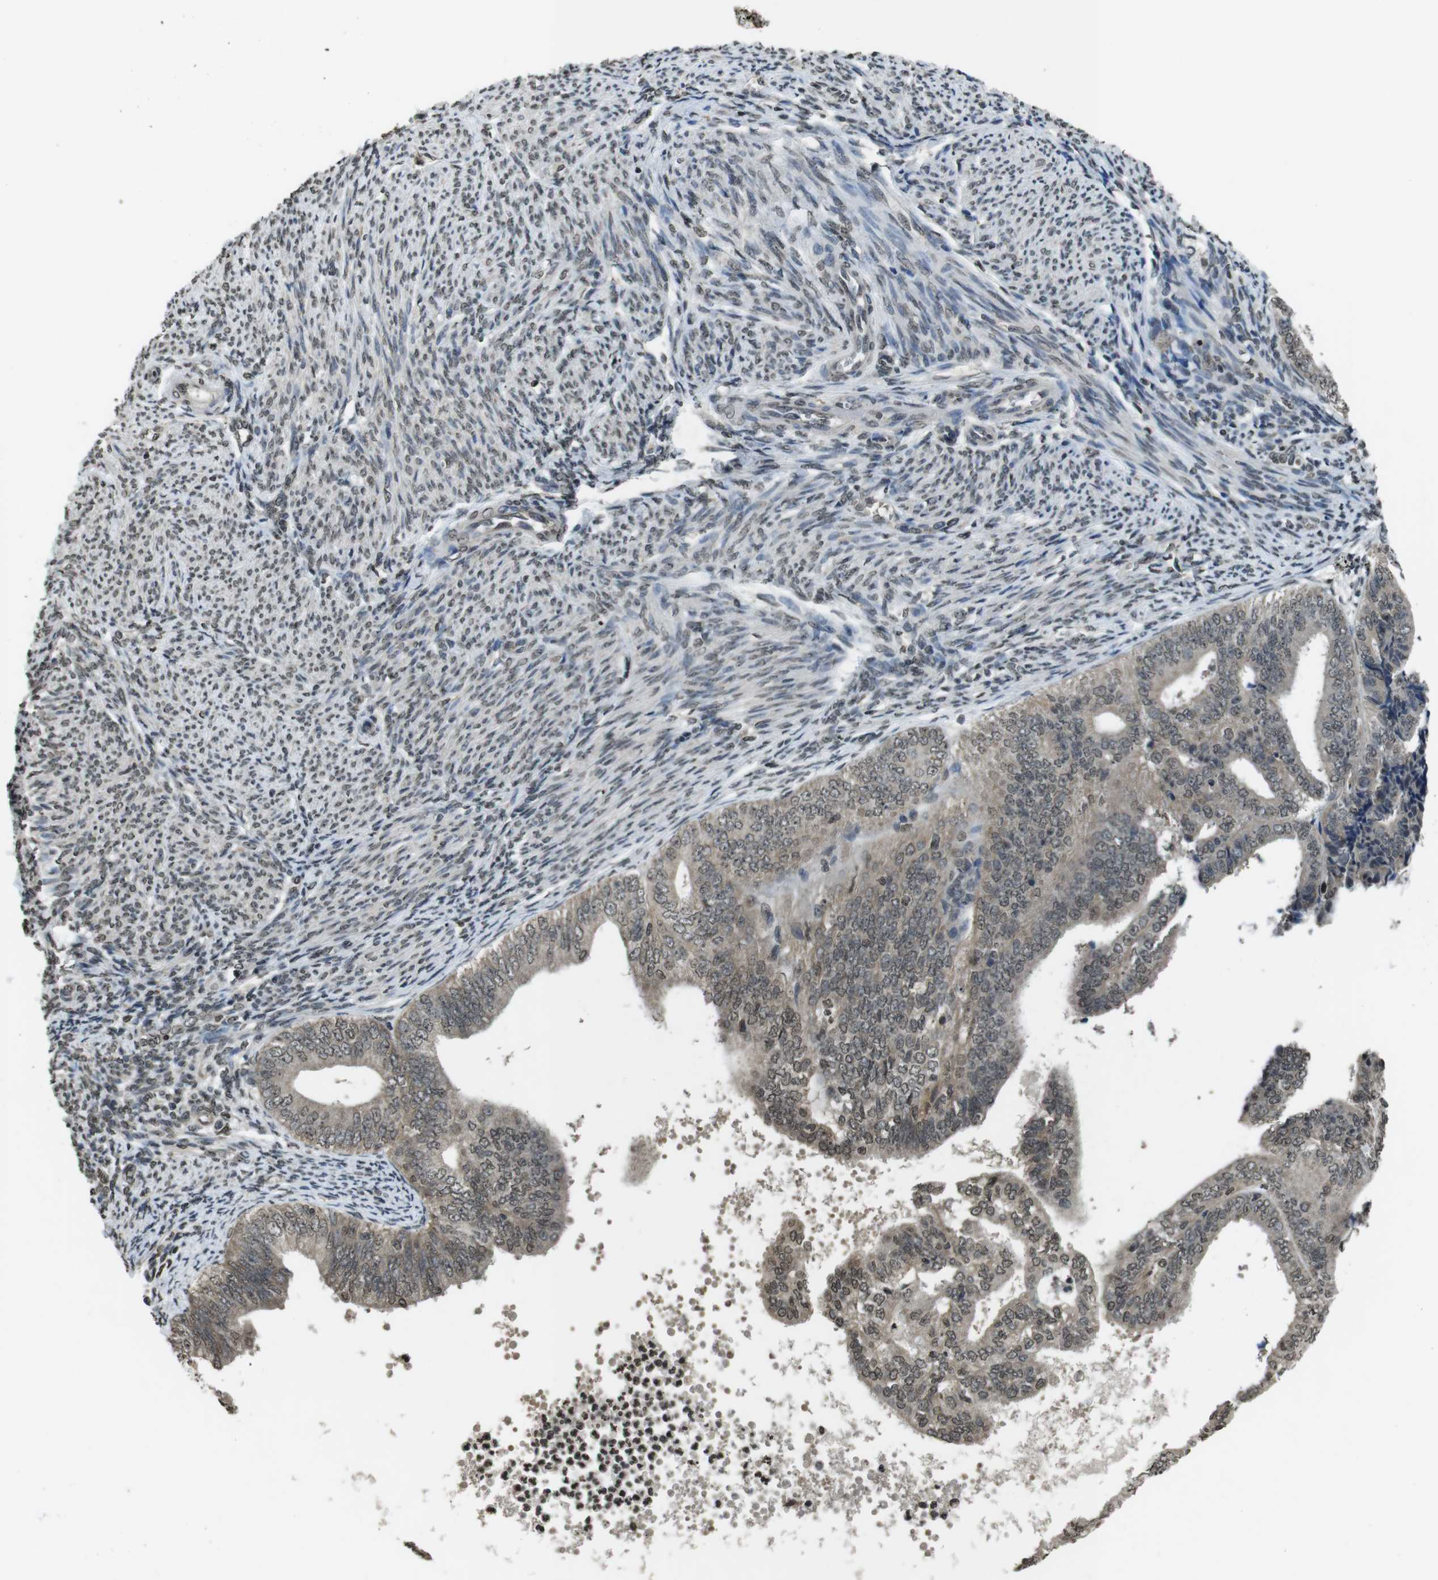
{"staining": {"intensity": "weak", "quantity": "25%-75%", "location": "nuclear"}, "tissue": "endometrial cancer", "cell_type": "Tumor cells", "image_type": "cancer", "snomed": [{"axis": "morphology", "description": "Adenocarcinoma, NOS"}, {"axis": "topography", "description": "Endometrium"}], "caption": "IHC (DAB (3,3'-diaminobenzidine)) staining of human endometrial cancer reveals weak nuclear protein expression in approximately 25%-75% of tumor cells.", "gene": "MAF", "patient": {"sex": "female", "age": 63}}